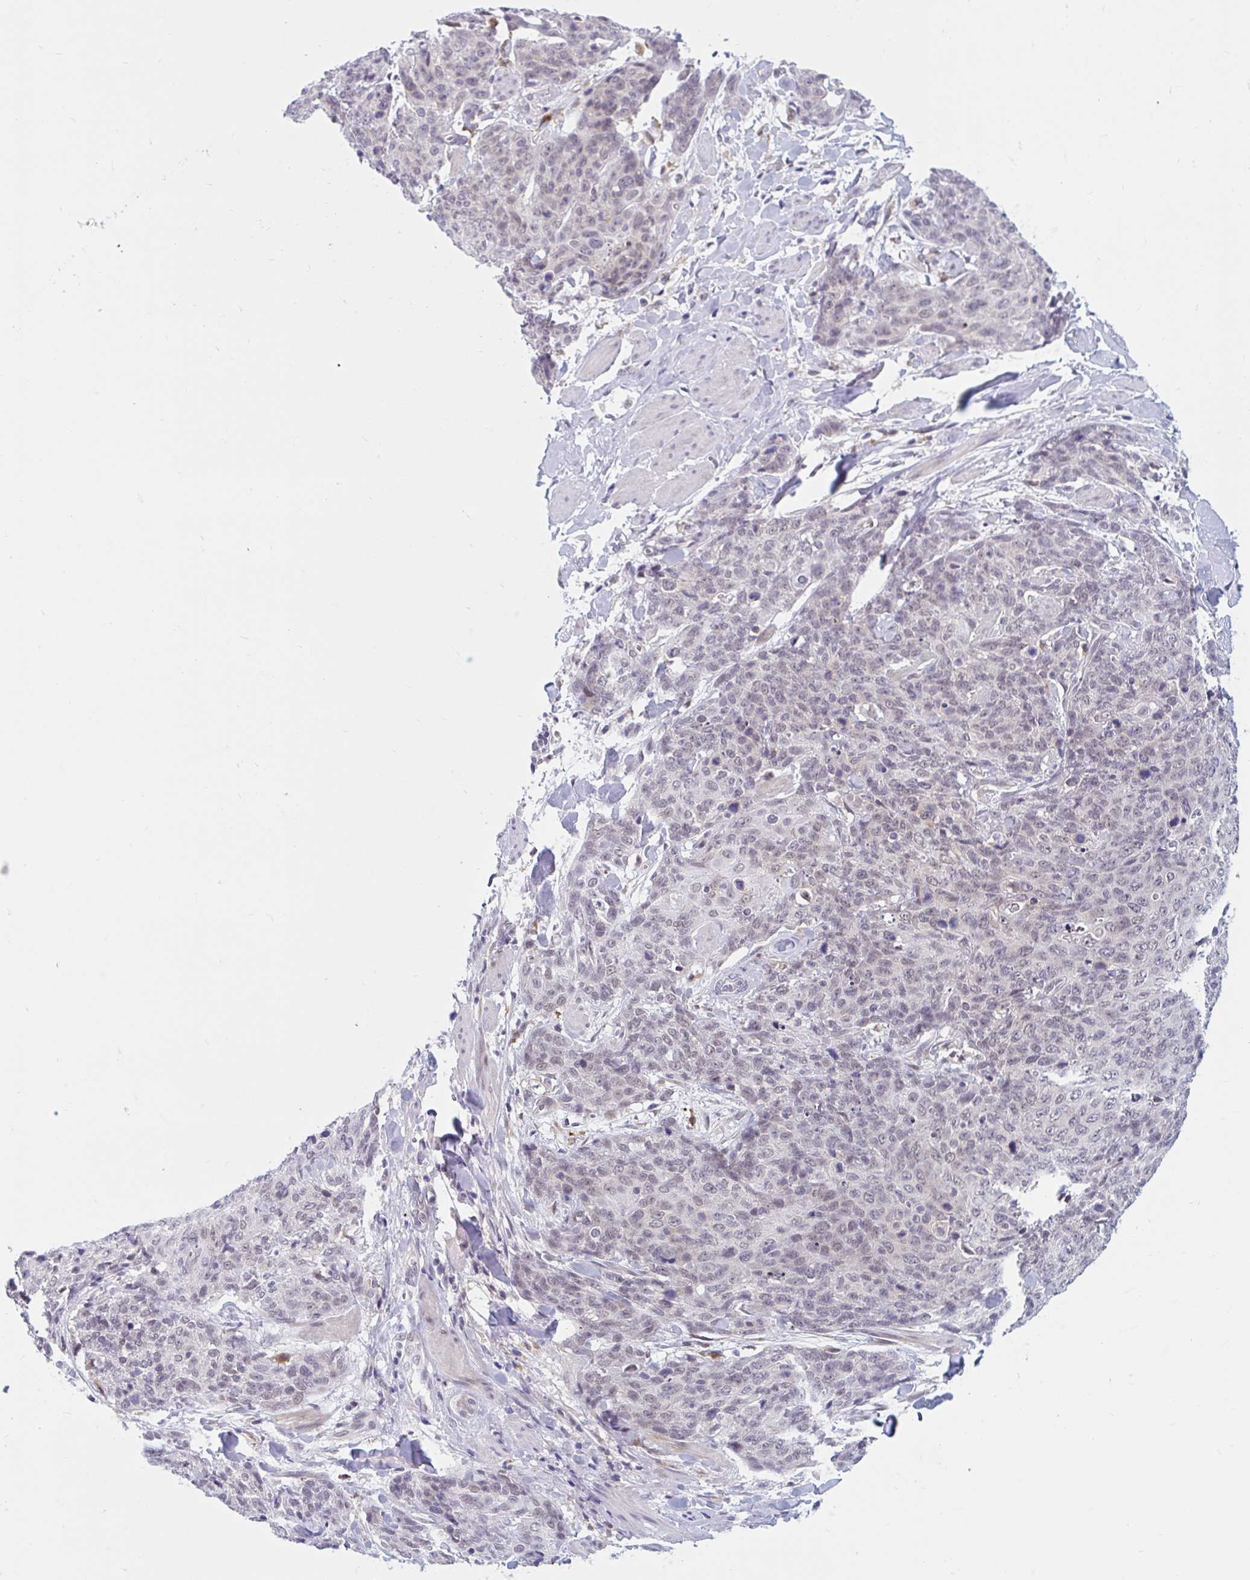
{"staining": {"intensity": "negative", "quantity": "none", "location": "none"}, "tissue": "skin cancer", "cell_type": "Tumor cells", "image_type": "cancer", "snomed": [{"axis": "morphology", "description": "Squamous cell carcinoma, NOS"}, {"axis": "topography", "description": "Skin"}, {"axis": "topography", "description": "Vulva"}], "caption": "Tumor cells are negative for protein expression in human skin cancer (squamous cell carcinoma).", "gene": "SRSF10", "patient": {"sex": "female", "age": 85}}